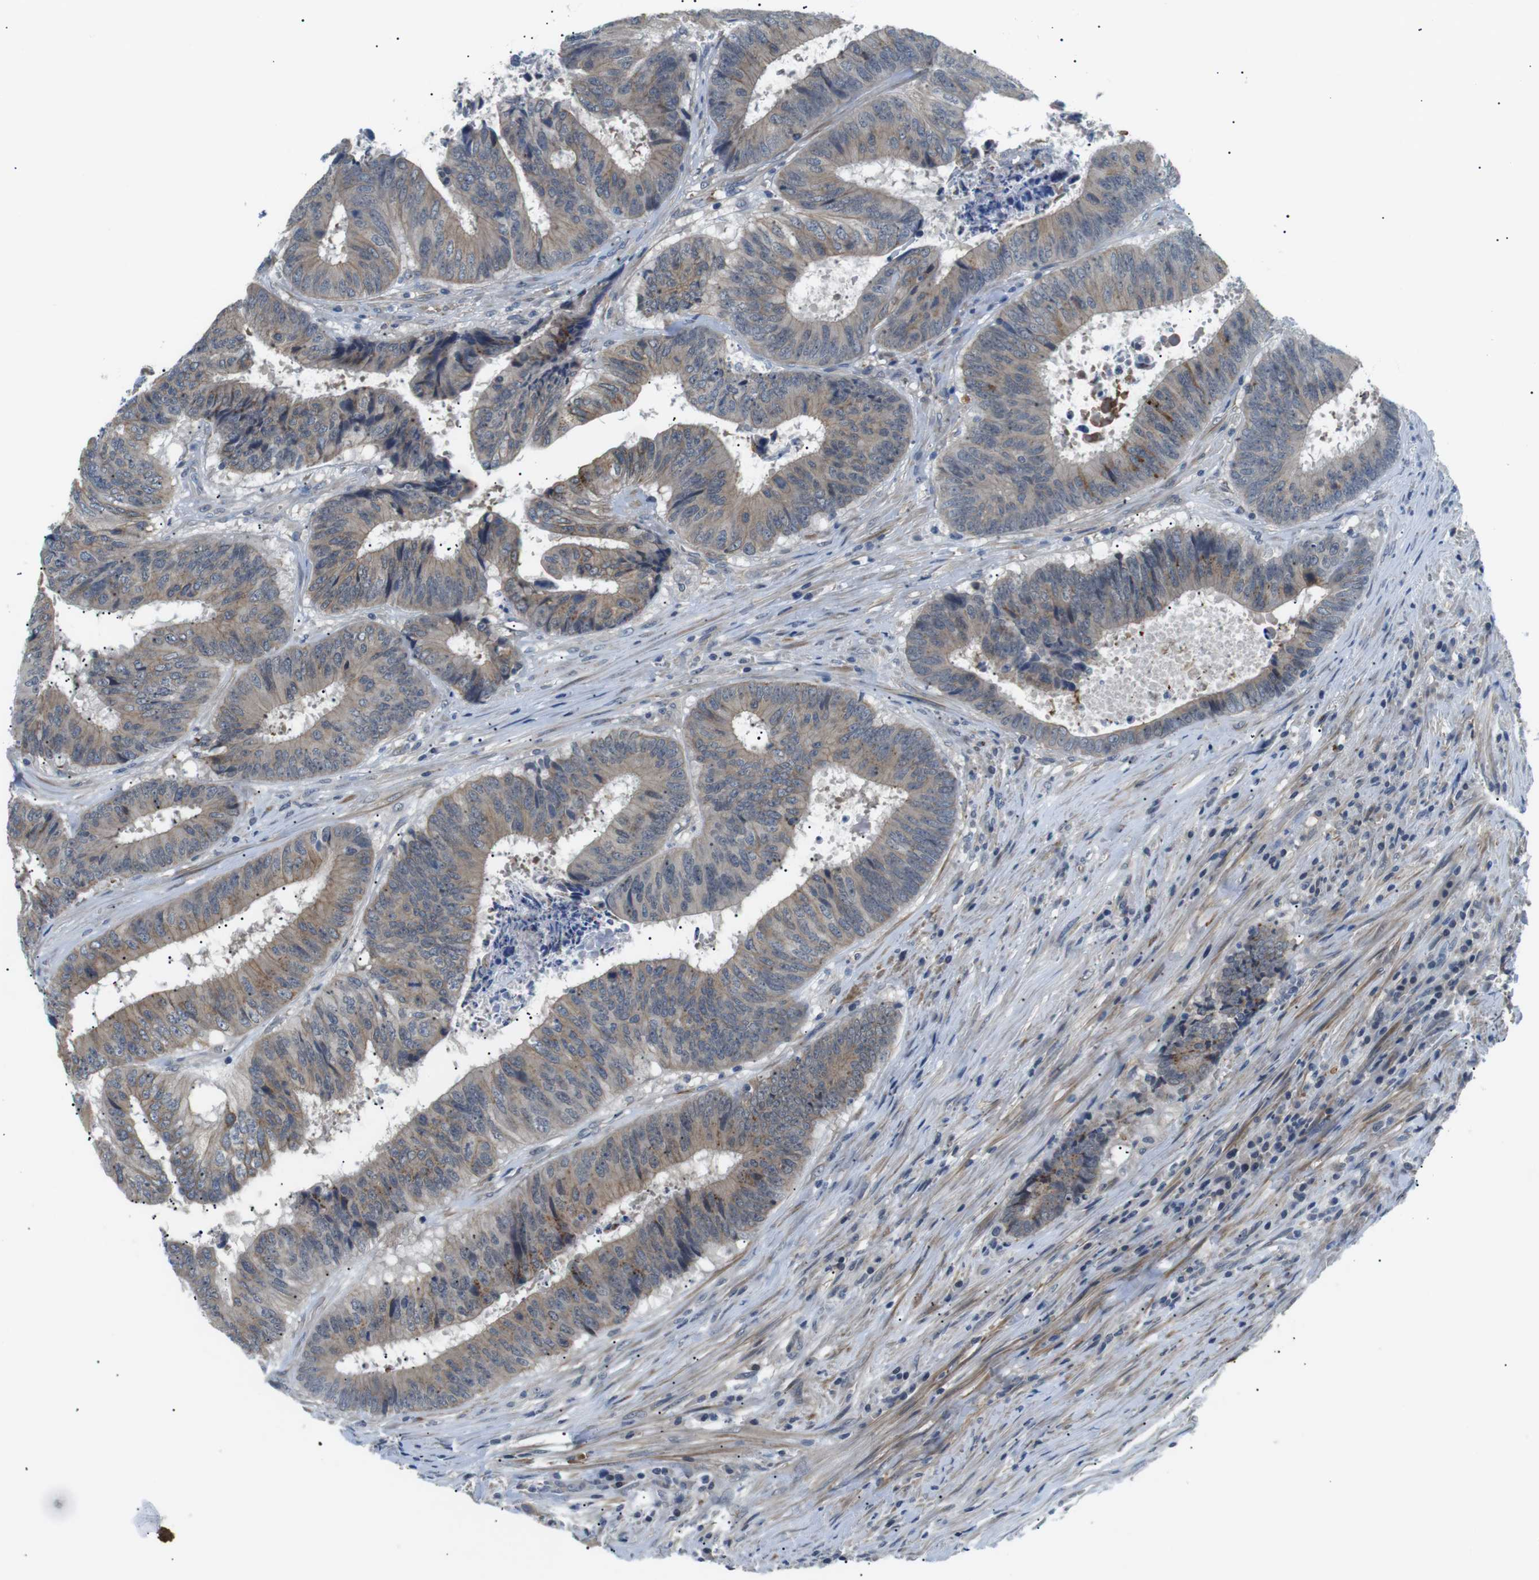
{"staining": {"intensity": "weak", "quantity": ">75%", "location": "cytoplasmic/membranous"}, "tissue": "colorectal cancer", "cell_type": "Tumor cells", "image_type": "cancer", "snomed": [{"axis": "morphology", "description": "Adenocarcinoma, NOS"}, {"axis": "topography", "description": "Rectum"}], "caption": "A low amount of weak cytoplasmic/membranous staining is seen in about >75% of tumor cells in colorectal cancer tissue.", "gene": "WSCD1", "patient": {"sex": "male", "age": 72}}